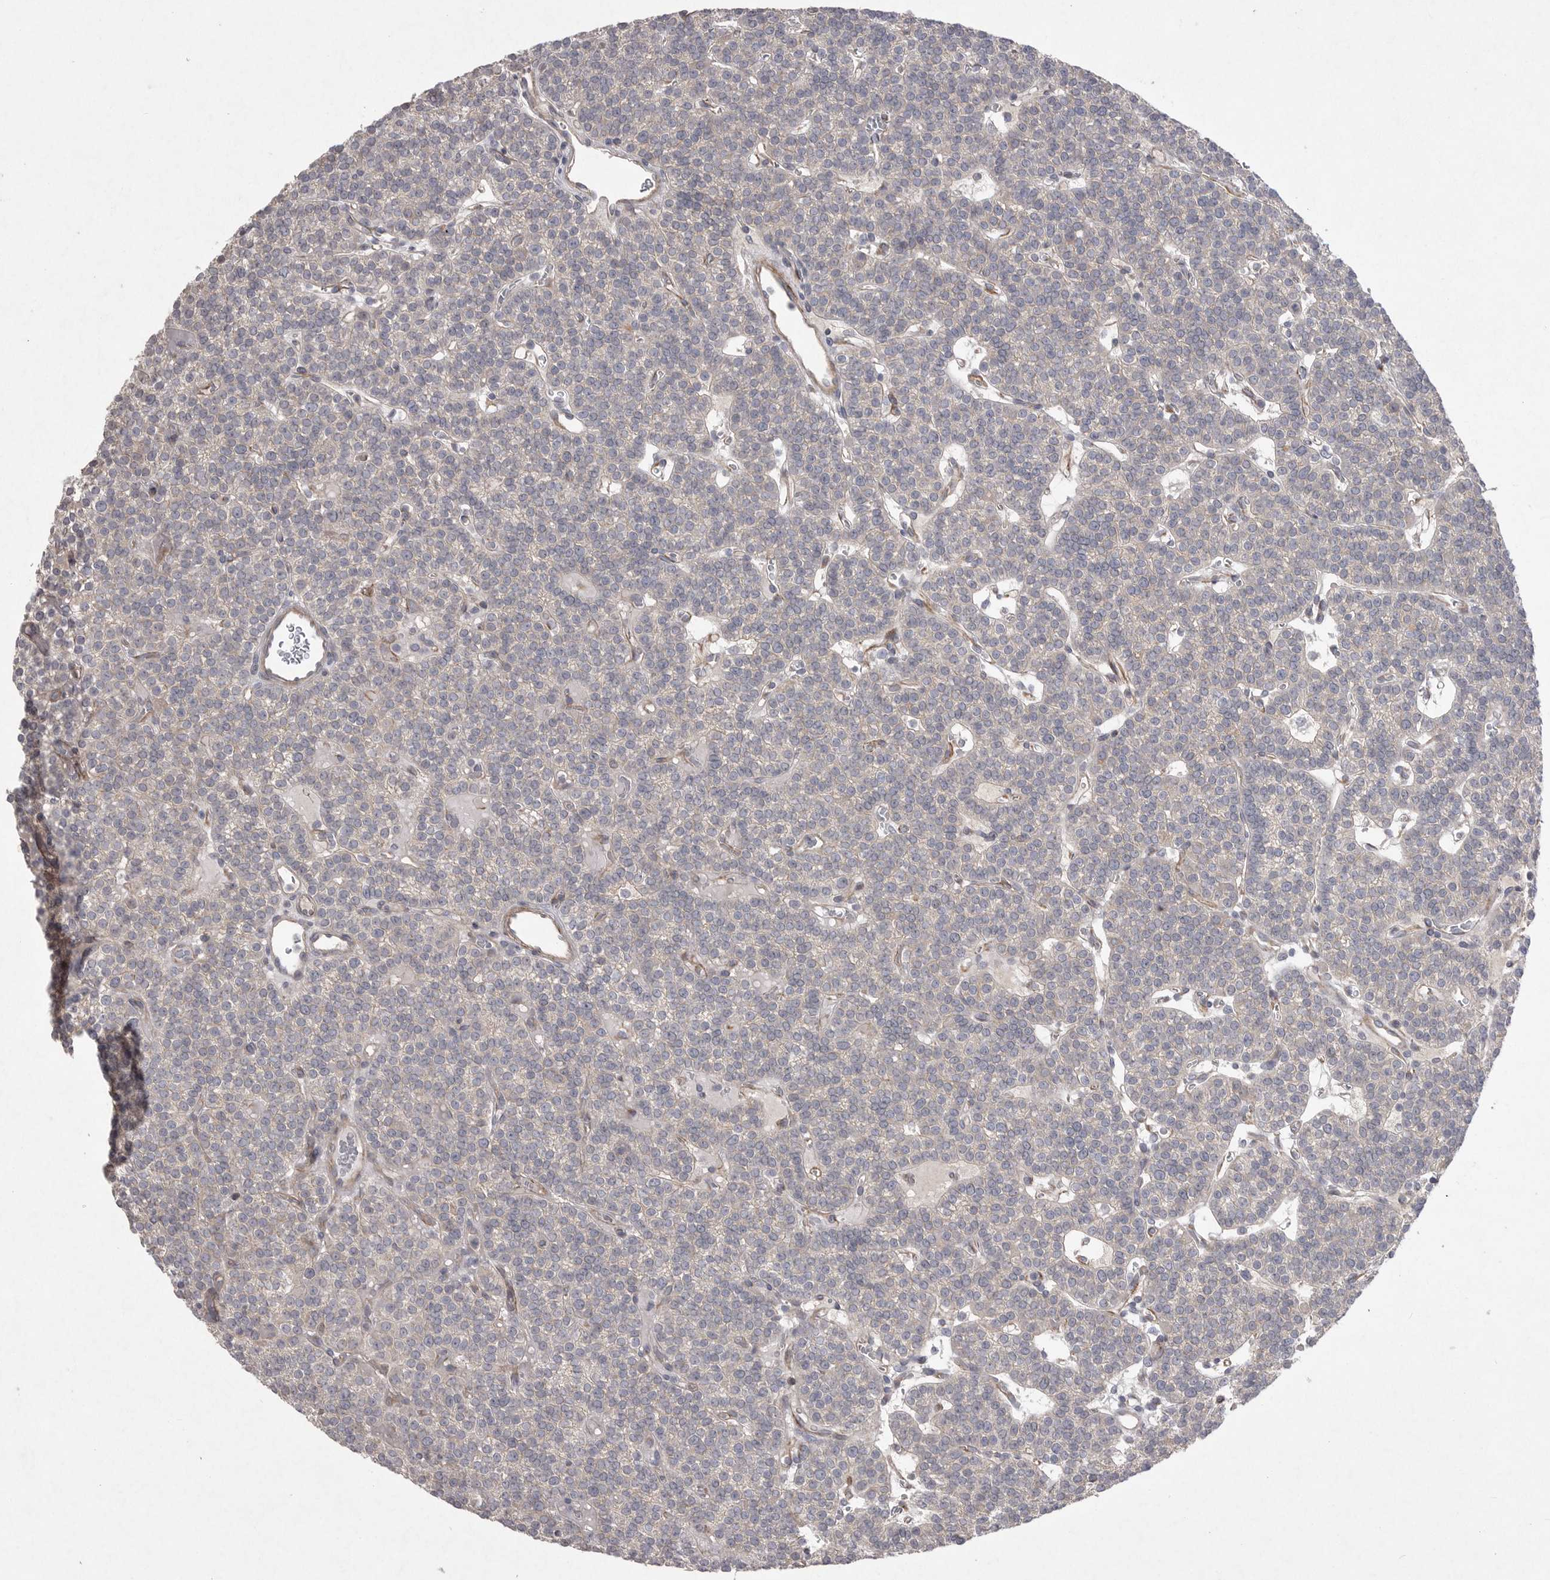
{"staining": {"intensity": "negative", "quantity": "none", "location": "none"}, "tissue": "parathyroid gland", "cell_type": "Glandular cells", "image_type": "normal", "snomed": [{"axis": "morphology", "description": "Normal tissue, NOS"}, {"axis": "topography", "description": "Parathyroid gland"}], "caption": "A micrograph of parathyroid gland stained for a protein displays no brown staining in glandular cells.", "gene": "VANGL2", "patient": {"sex": "male", "age": 83}}